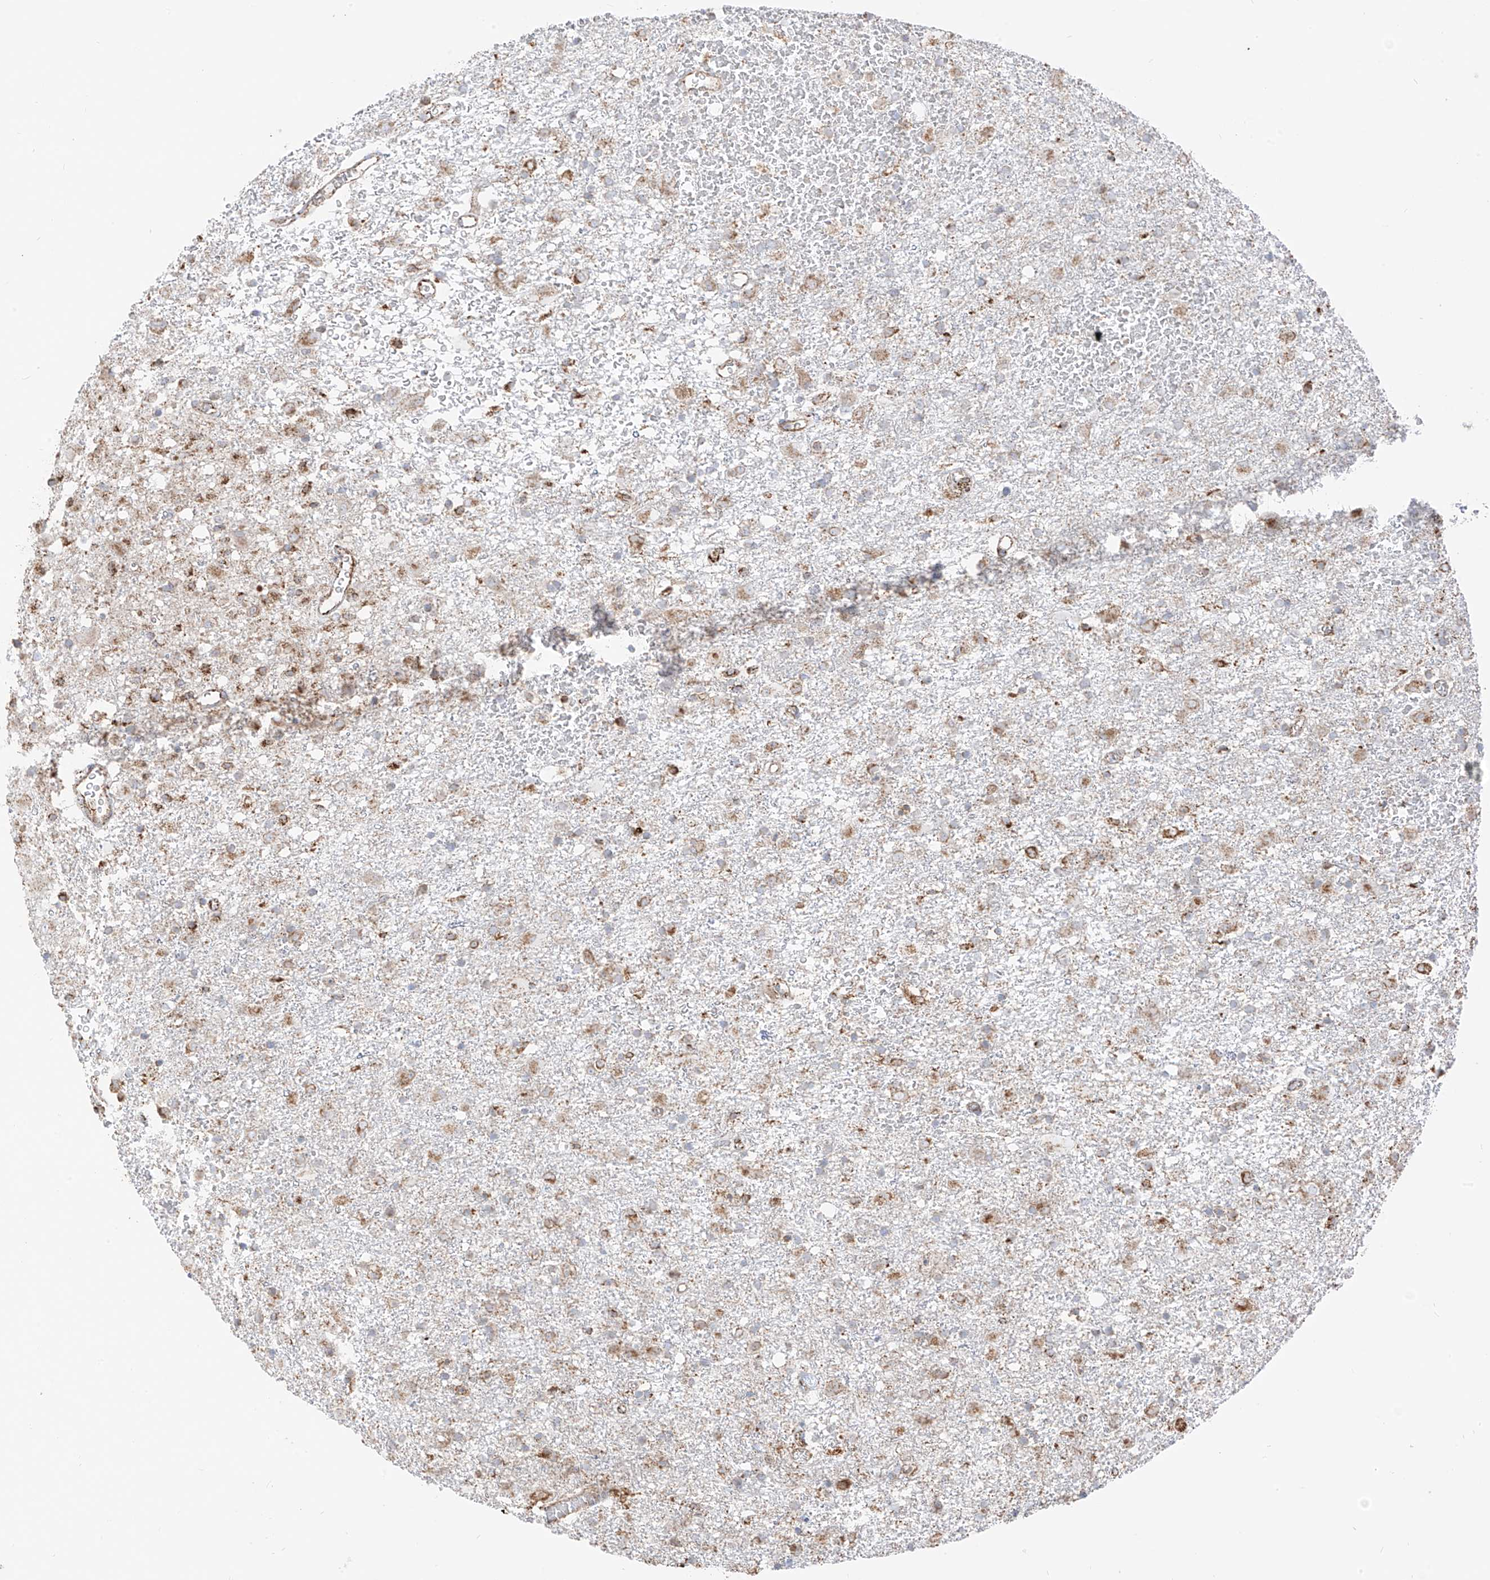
{"staining": {"intensity": "moderate", "quantity": "25%-75%", "location": "cytoplasmic/membranous"}, "tissue": "glioma", "cell_type": "Tumor cells", "image_type": "cancer", "snomed": [{"axis": "morphology", "description": "Glioma, malignant, Low grade"}, {"axis": "topography", "description": "Brain"}], "caption": "IHC of low-grade glioma (malignant) reveals medium levels of moderate cytoplasmic/membranous positivity in about 25%-75% of tumor cells.", "gene": "ETHE1", "patient": {"sex": "male", "age": 65}}